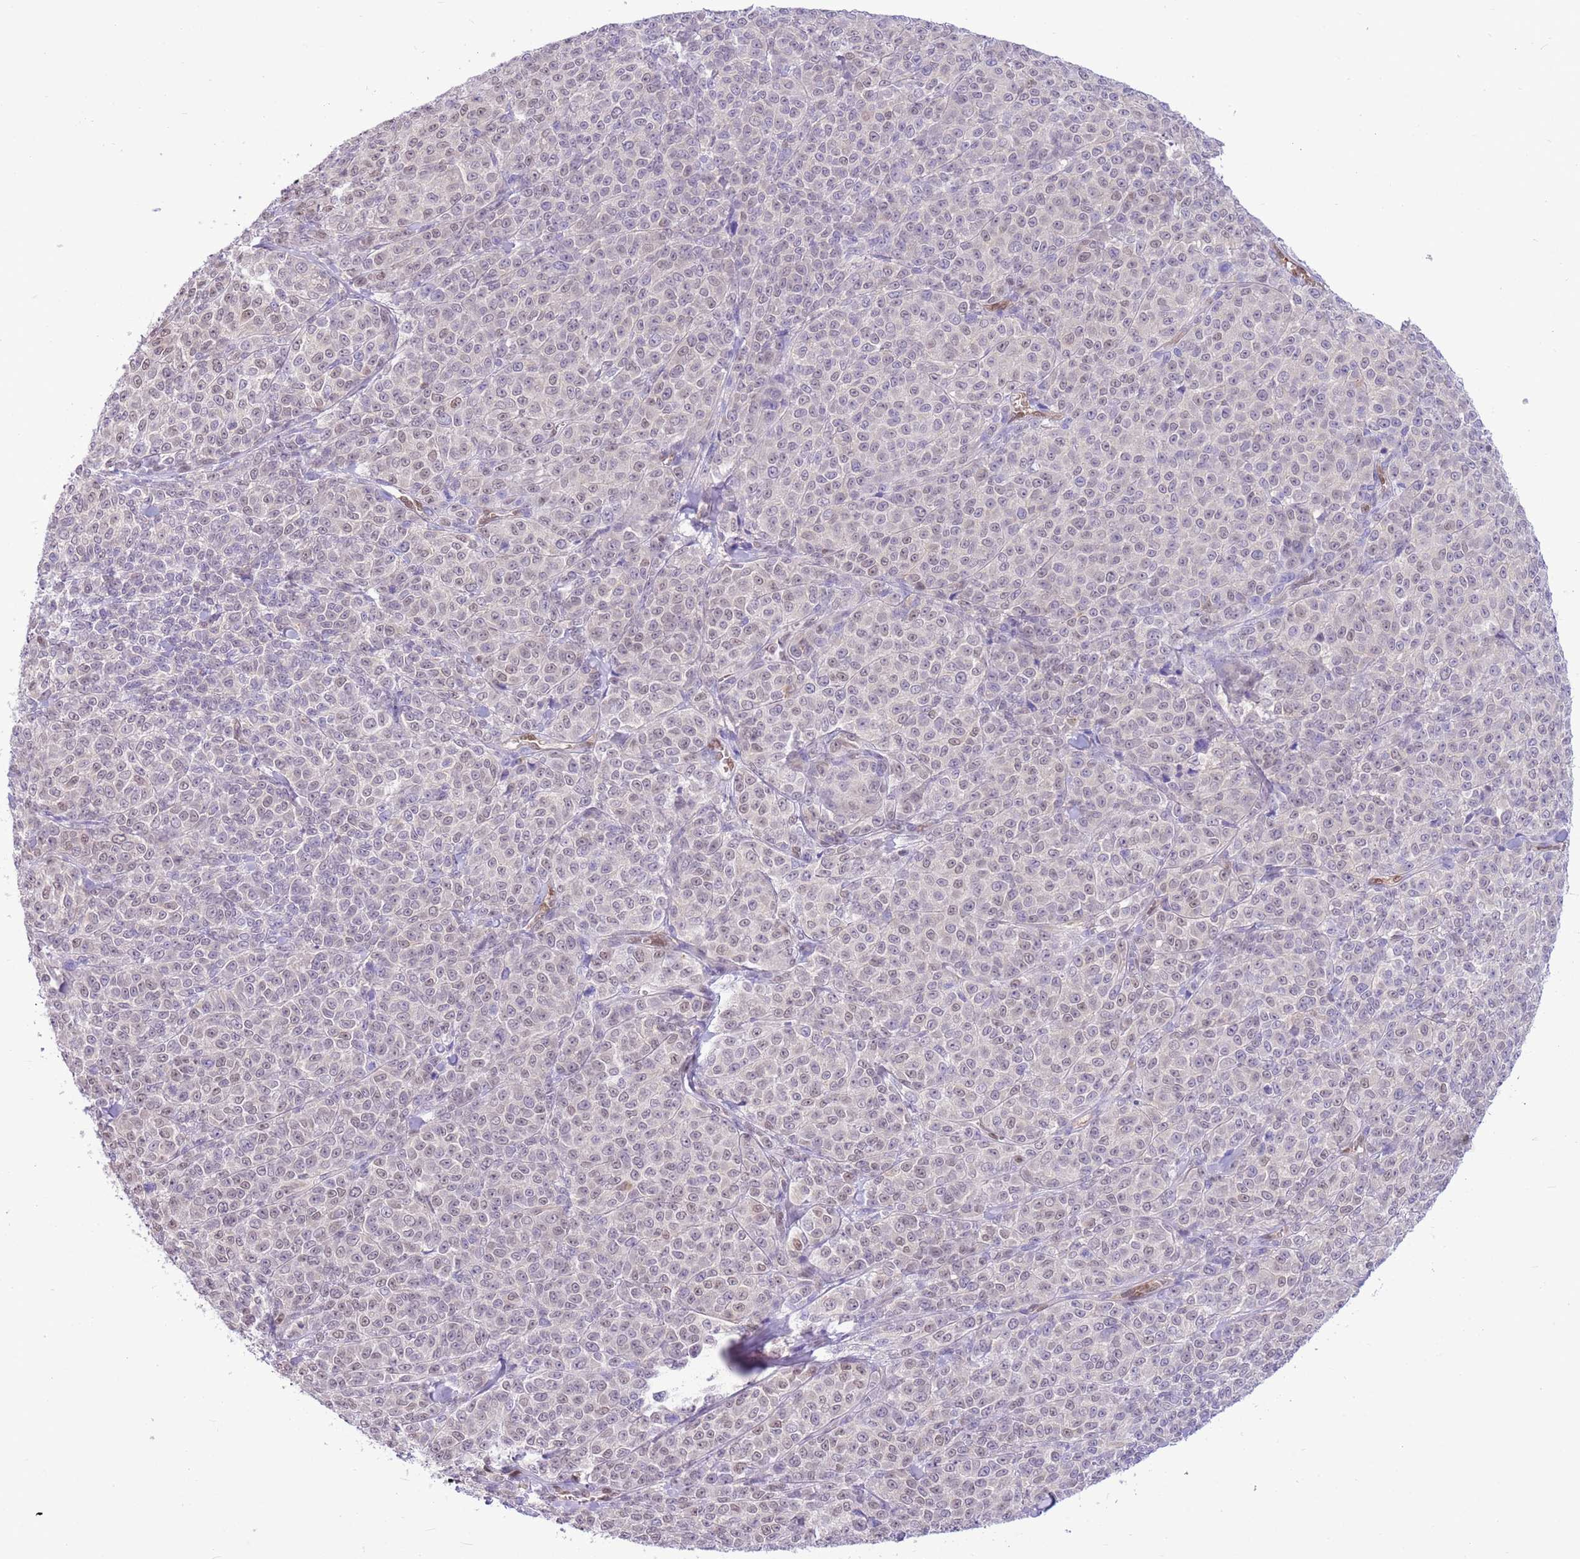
{"staining": {"intensity": "weak", "quantity": "<25%", "location": "nuclear"}, "tissue": "melanoma", "cell_type": "Tumor cells", "image_type": "cancer", "snomed": [{"axis": "morphology", "description": "Normal tissue, NOS"}, {"axis": "morphology", "description": "Malignant melanoma, NOS"}, {"axis": "topography", "description": "Skin"}], "caption": "A high-resolution image shows IHC staining of melanoma, which displays no significant expression in tumor cells. (IHC, brightfield microscopy, high magnification).", "gene": "DDI2", "patient": {"sex": "female", "age": 34}}